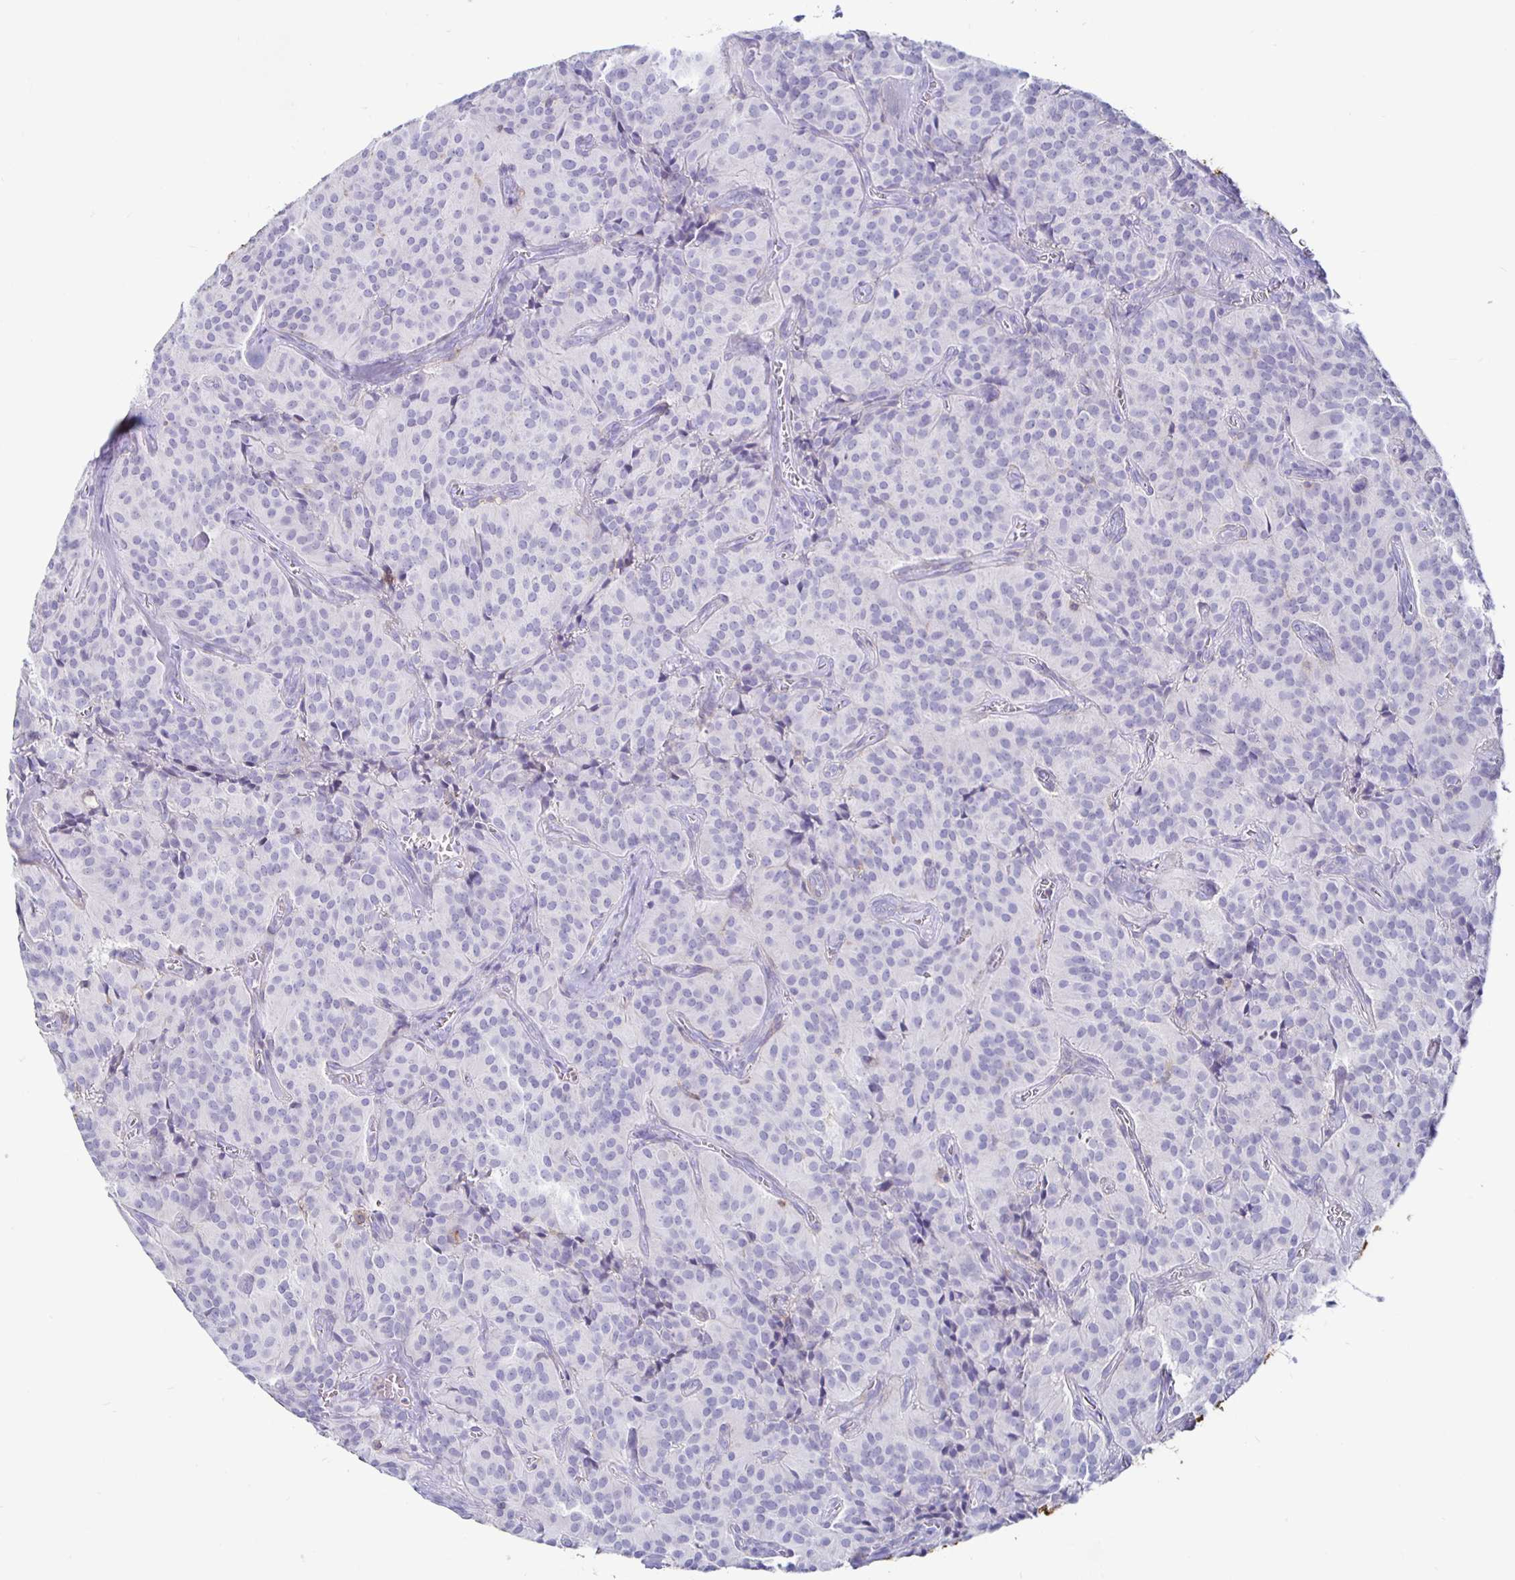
{"staining": {"intensity": "negative", "quantity": "none", "location": "none"}, "tissue": "glioma", "cell_type": "Tumor cells", "image_type": "cancer", "snomed": [{"axis": "morphology", "description": "Glioma, malignant, Low grade"}, {"axis": "topography", "description": "Brain"}], "caption": "High magnification brightfield microscopy of low-grade glioma (malignant) stained with DAB (3,3'-diaminobenzidine) (brown) and counterstained with hematoxylin (blue): tumor cells show no significant staining.", "gene": "SIRPA", "patient": {"sex": "male", "age": 42}}